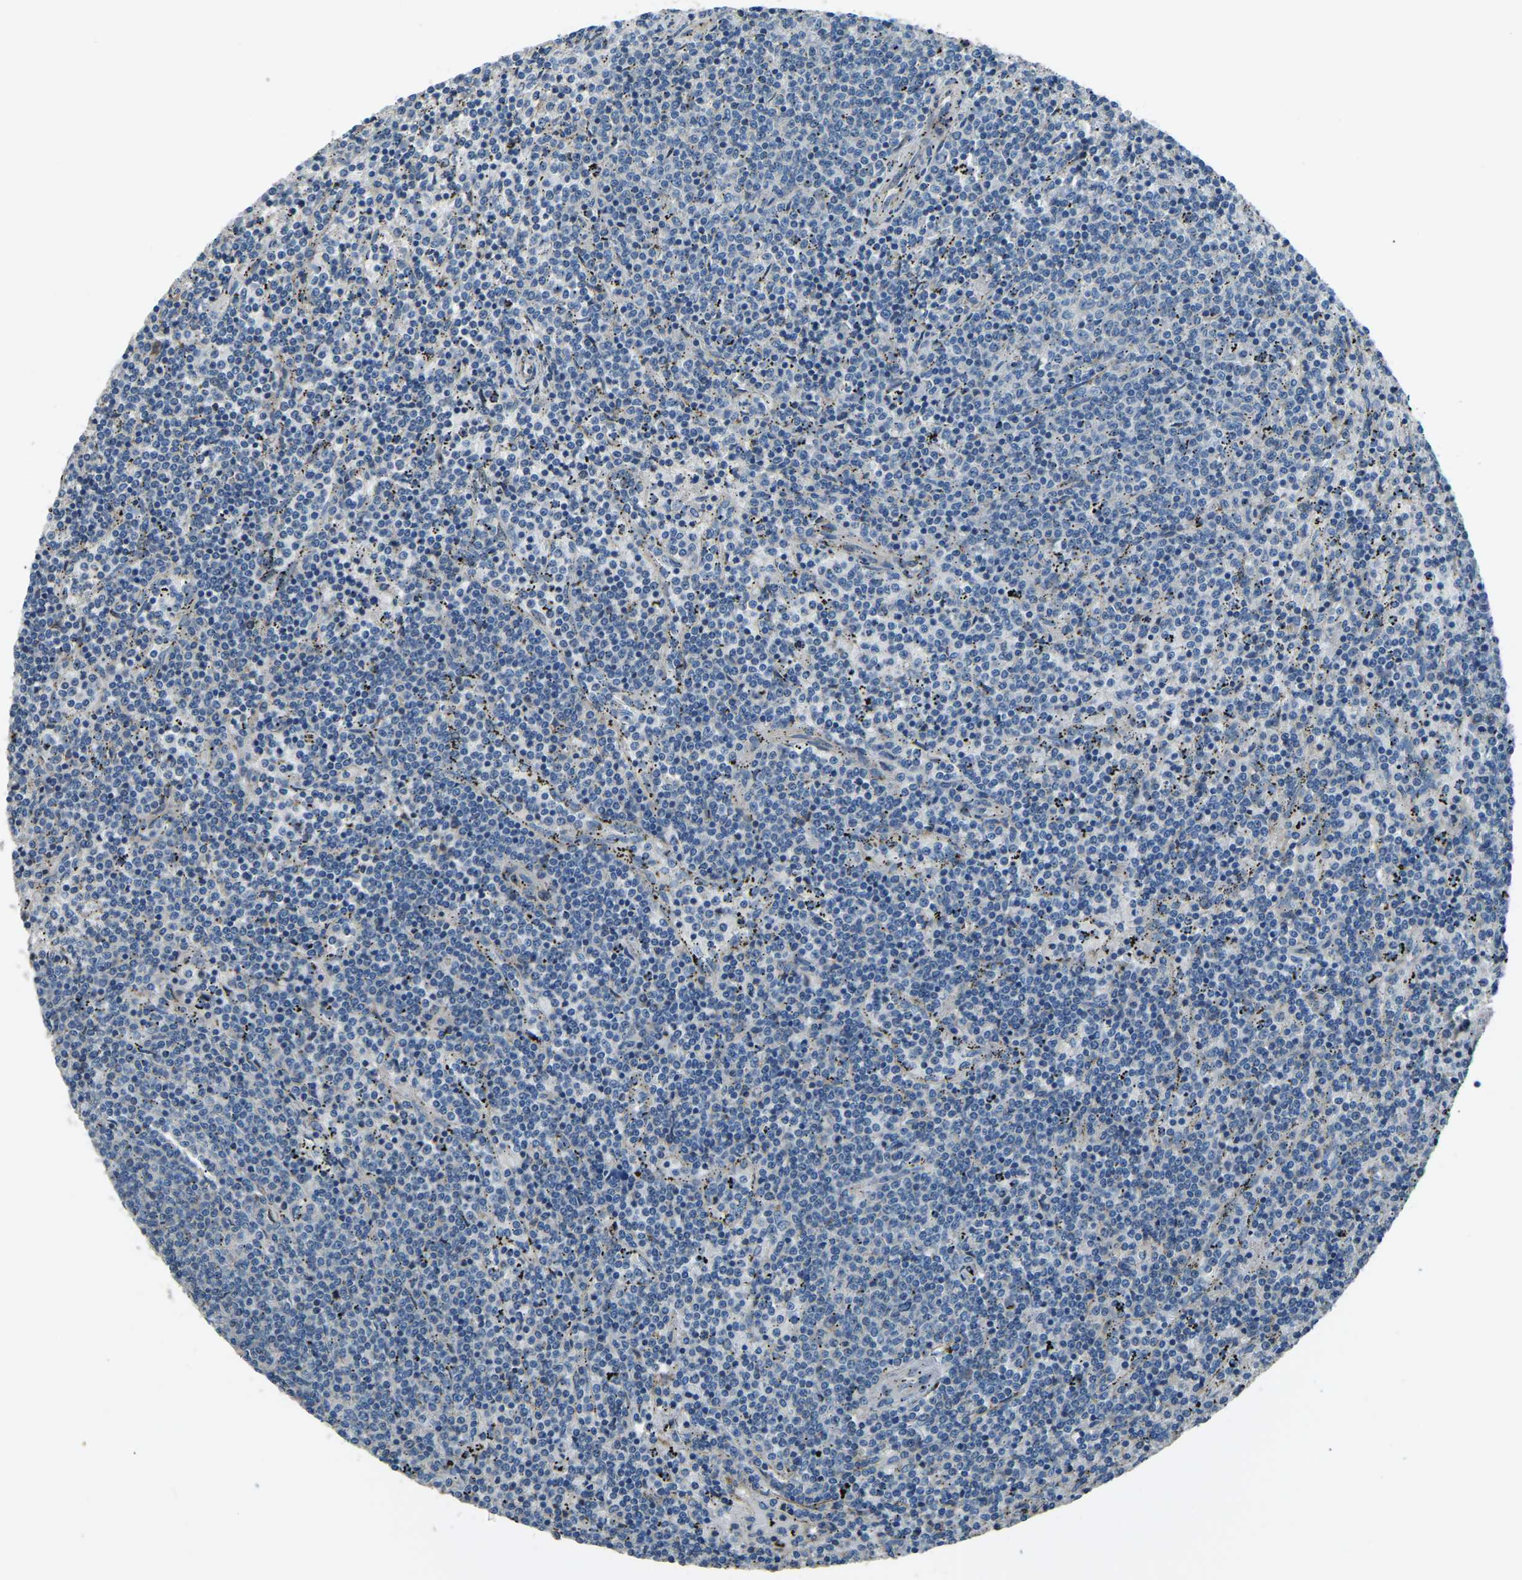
{"staining": {"intensity": "negative", "quantity": "none", "location": "none"}, "tissue": "lymphoma", "cell_type": "Tumor cells", "image_type": "cancer", "snomed": [{"axis": "morphology", "description": "Malignant lymphoma, non-Hodgkin's type, Low grade"}, {"axis": "topography", "description": "Spleen"}], "caption": "Image shows no significant protein staining in tumor cells of malignant lymphoma, non-Hodgkin's type (low-grade).", "gene": "COL3A1", "patient": {"sex": "female", "age": 50}}